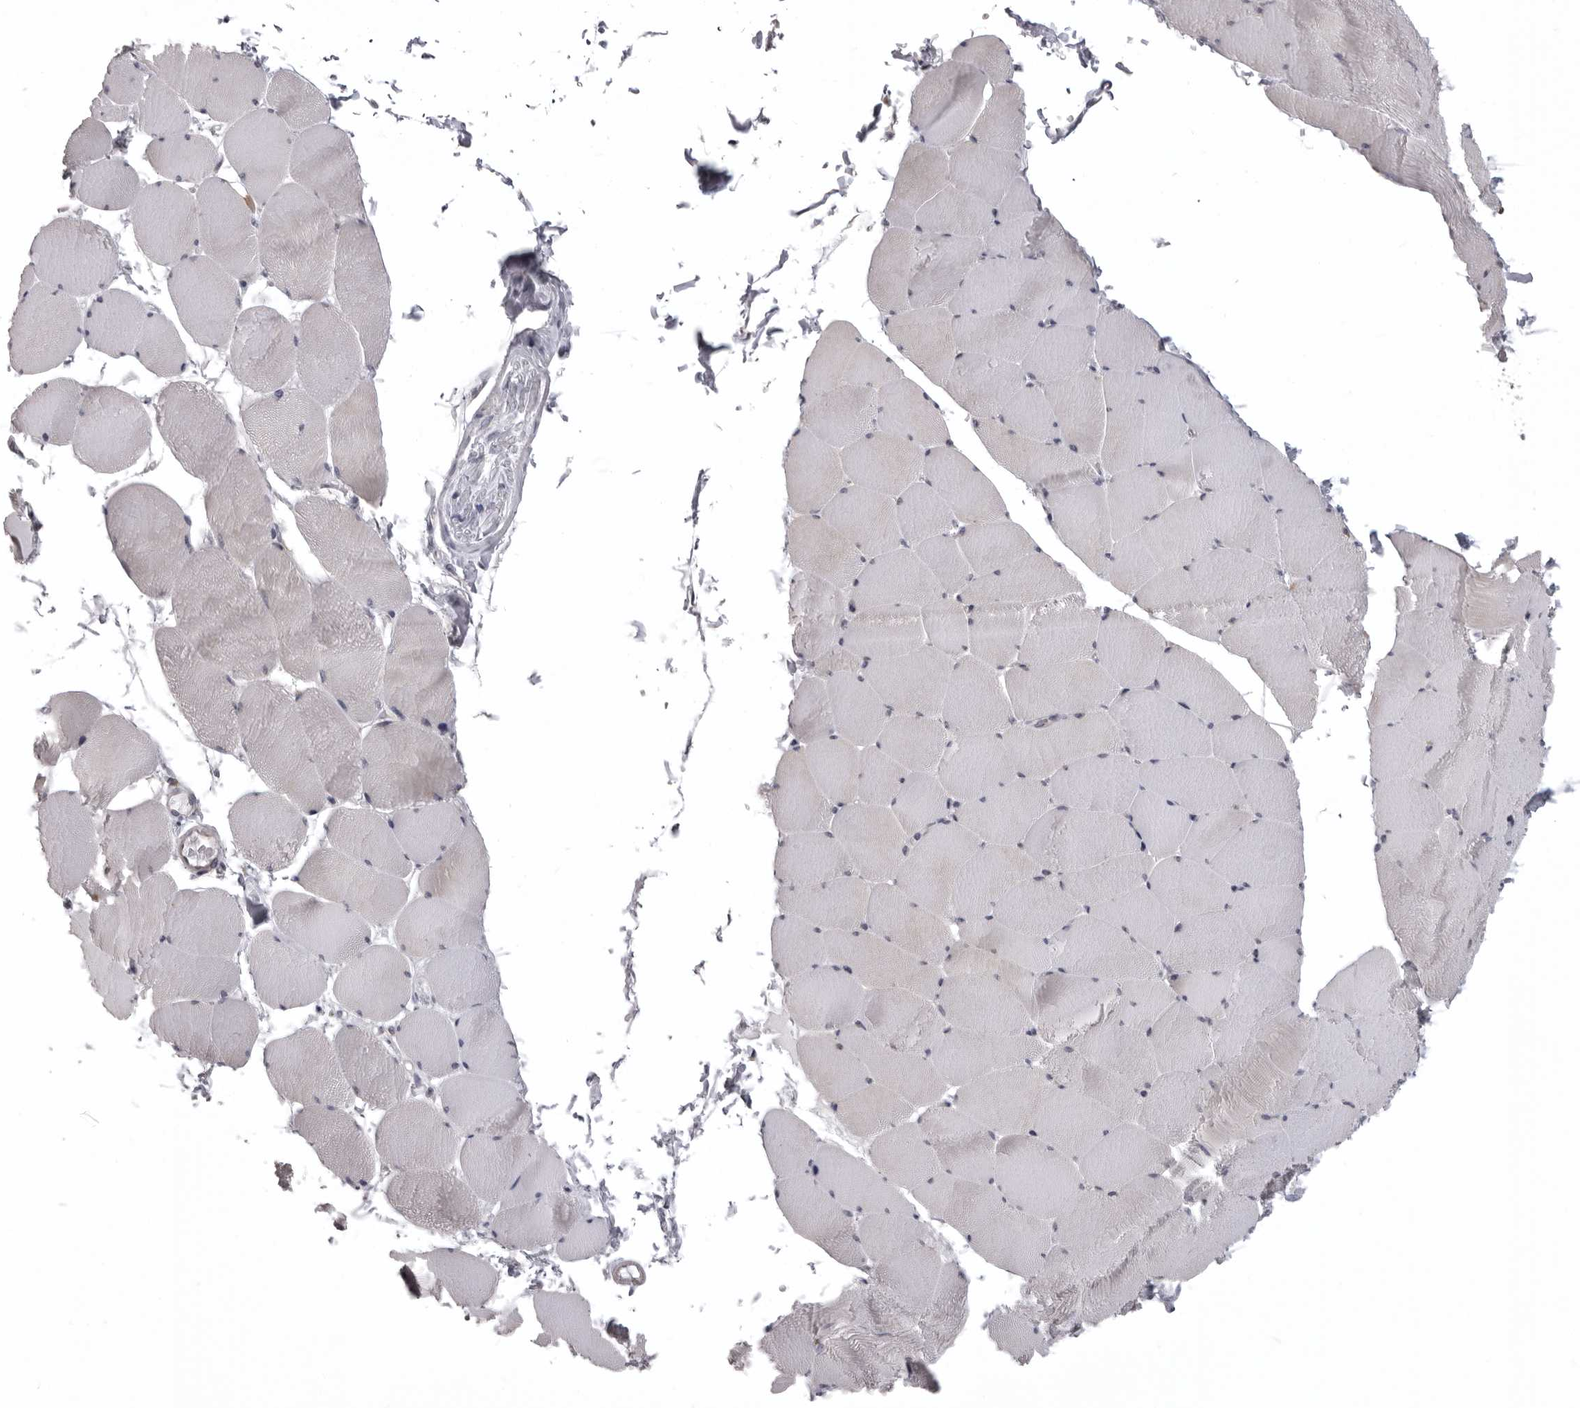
{"staining": {"intensity": "negative", "quantity": "none", "location": "none"}, "tissue": "skeletal muscle", "cell_type": "Myocytes", "image_type": "normal", "snomed": [{"axis": "morphology", "description": "Normal tissue, NOS"}, {"axis": "topography", "description": "Skeletal muscle"}], "caption": "Micrograph shows no significant protein expression in myocytes of benign skeletal muscle. (DAB (3,3'-diaminobenzidine) IHC, high magnification).", "gene": "NCEH1", "patient": {"sex": "male", "age": 62}}